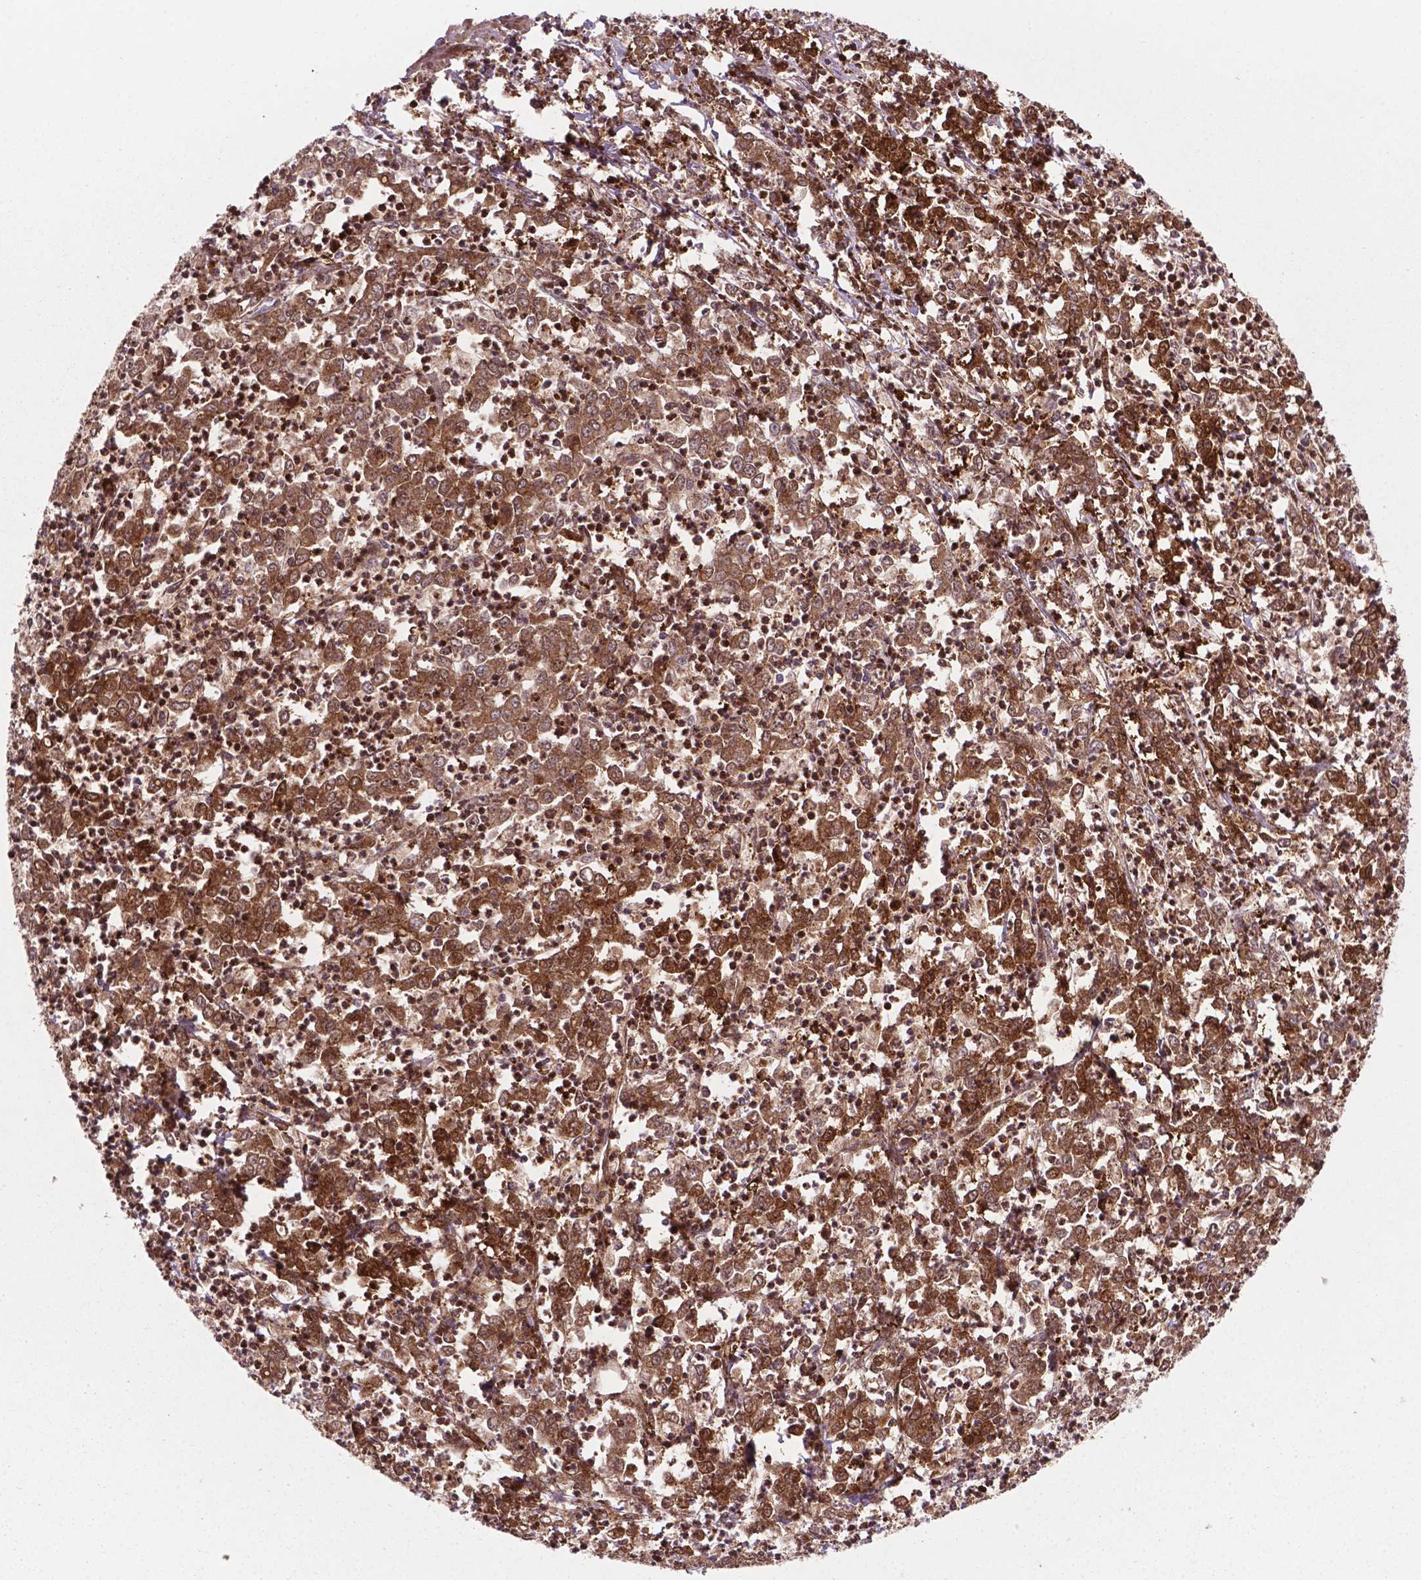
{"staining": {"intensity": "strong", "quantity": ">75%", "location": "cytoplasmic/membranous"}, "tissue": "stomach cancer", "cell_type": "Tumor cells", "image_type": "cancer", "snomed": [{"axis": "morphology", "description": "Adenocarcinoma, NOS"}, {"axis": "topography", "description": "Stomach, lower"}], "caption": "The photomicrograph exhibits staining of stomach cancer, revealing strong cytoplasmic/membranous protein staining (brown color) within tumor cells.", "gene": "LDHA", "patient": {"sex": "female", "age": 71}}